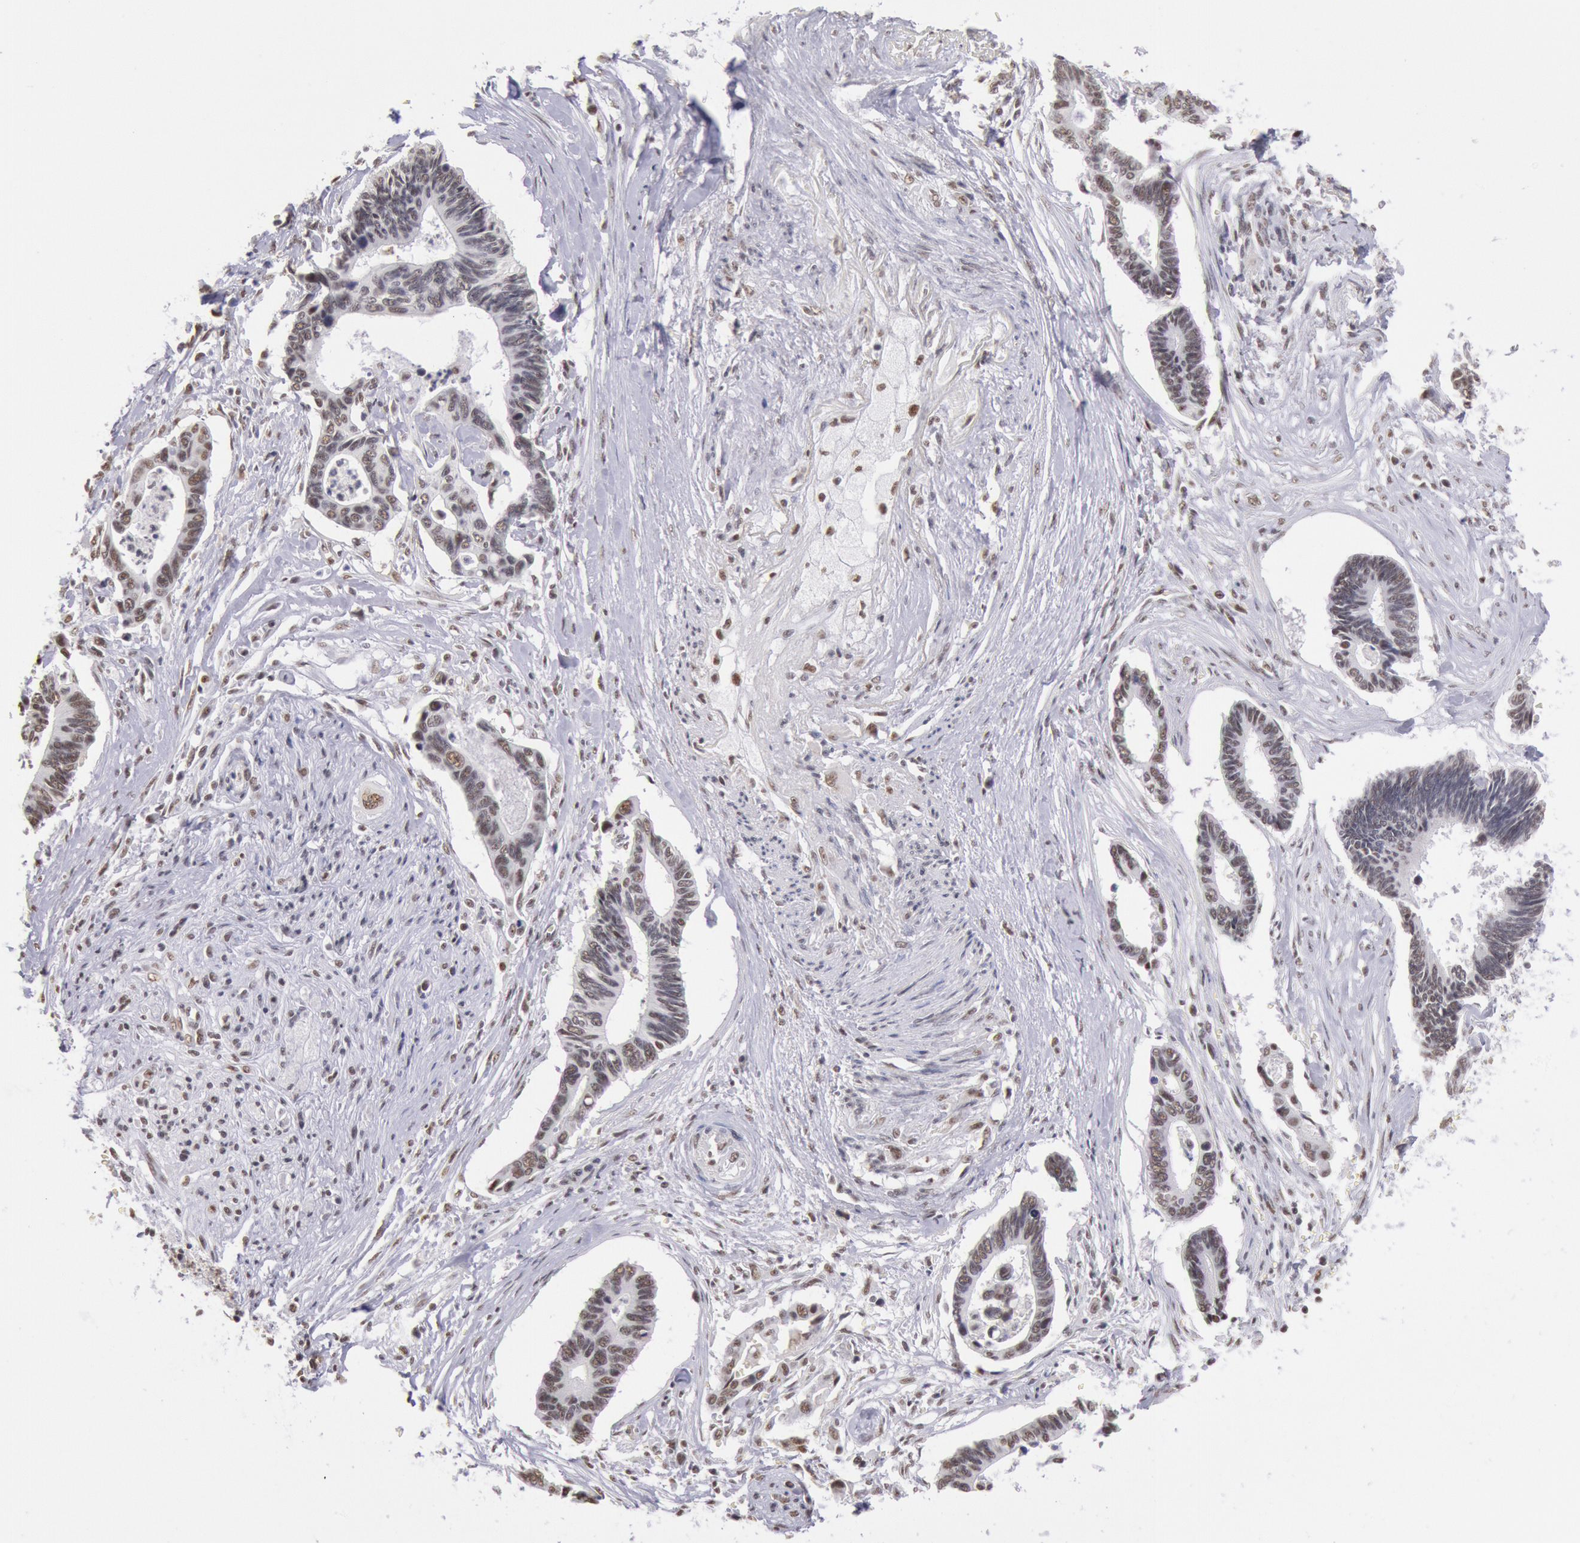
{"staining": {"intensity": "weak", "quantity": ">75%", "location": "nuclear"}, "tissue": "pancreatic cancer", "cell_type": "Tumor cells", "image_type": "cancer", "snomed": [{"axis": "morphology", "description": "Adenocarcinoma, NOS"}, {"axis": "topography", "description": "Pancreas"}], "caption": "Weak nuclear staining is appreciated in about >75% of tumor cells in adenocarcinoma (pancreatic). (DAB IHC with brightfield microscopy, high magnification).", "gene": "SNRPD3", "patient": {"sex": "female", "age": 70}}